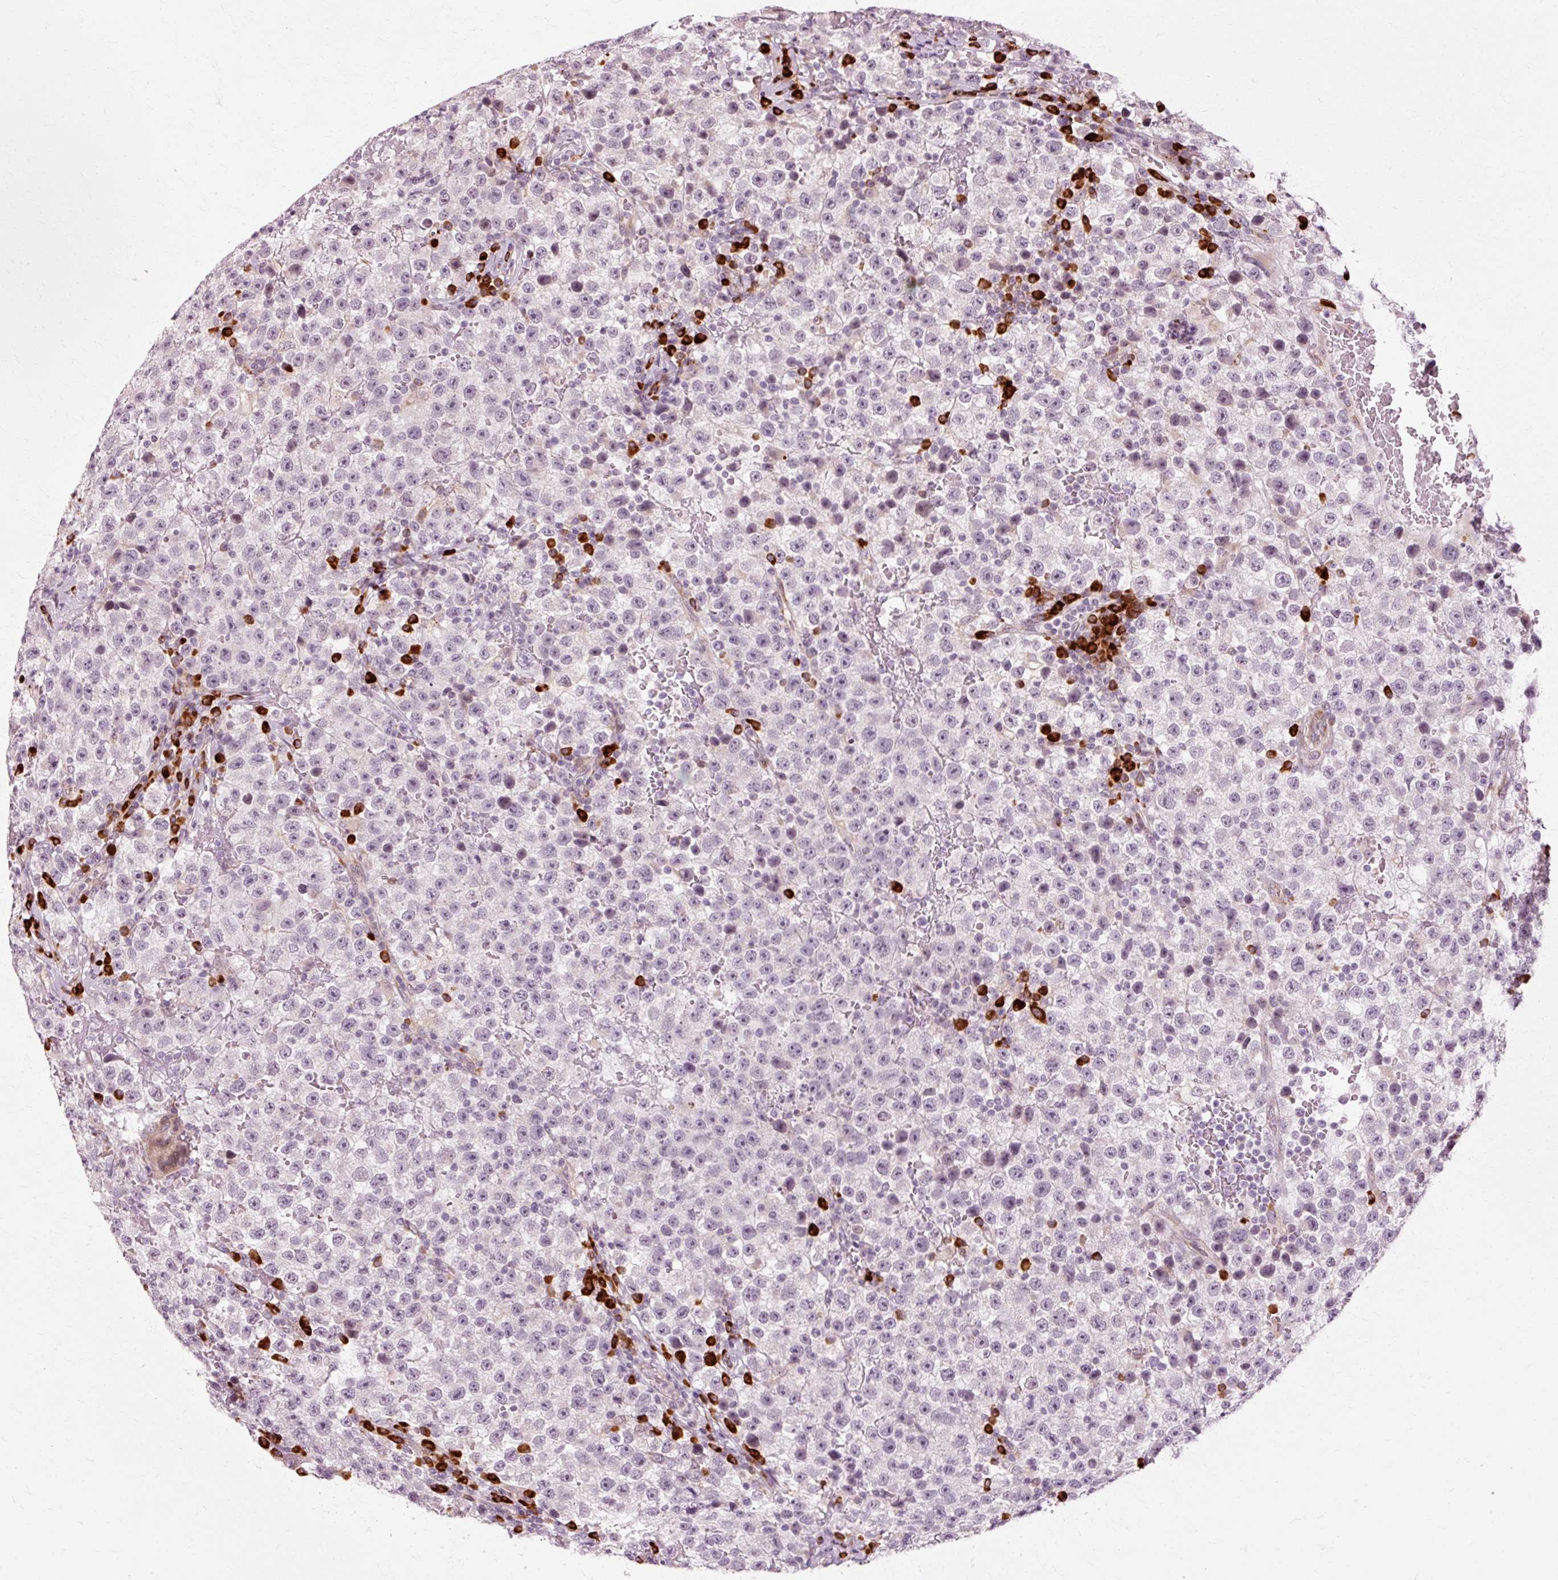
{"staining": {"intensity": "negative", "quantity": "none", "location": "none"}, "tissue": "testis cancer", "cell_type": "Tumor cells", "image_type": "cancer", "snomed": [{"axis": "morphology", "description": "Seminoma, NOS"}, {"axis": "topography", "description": "Testis"}], "caption": "Protein analysis of seminoma (testis) shows no significant staining in tumor cells. (Stains: DAB immunohistochemistry (IHC) with hematoxylin counter stain, Microscopy: brightfield microscopy at high magnification).", "gene": "RGPD5", "patient": {"sex": "male", "age": 22}}